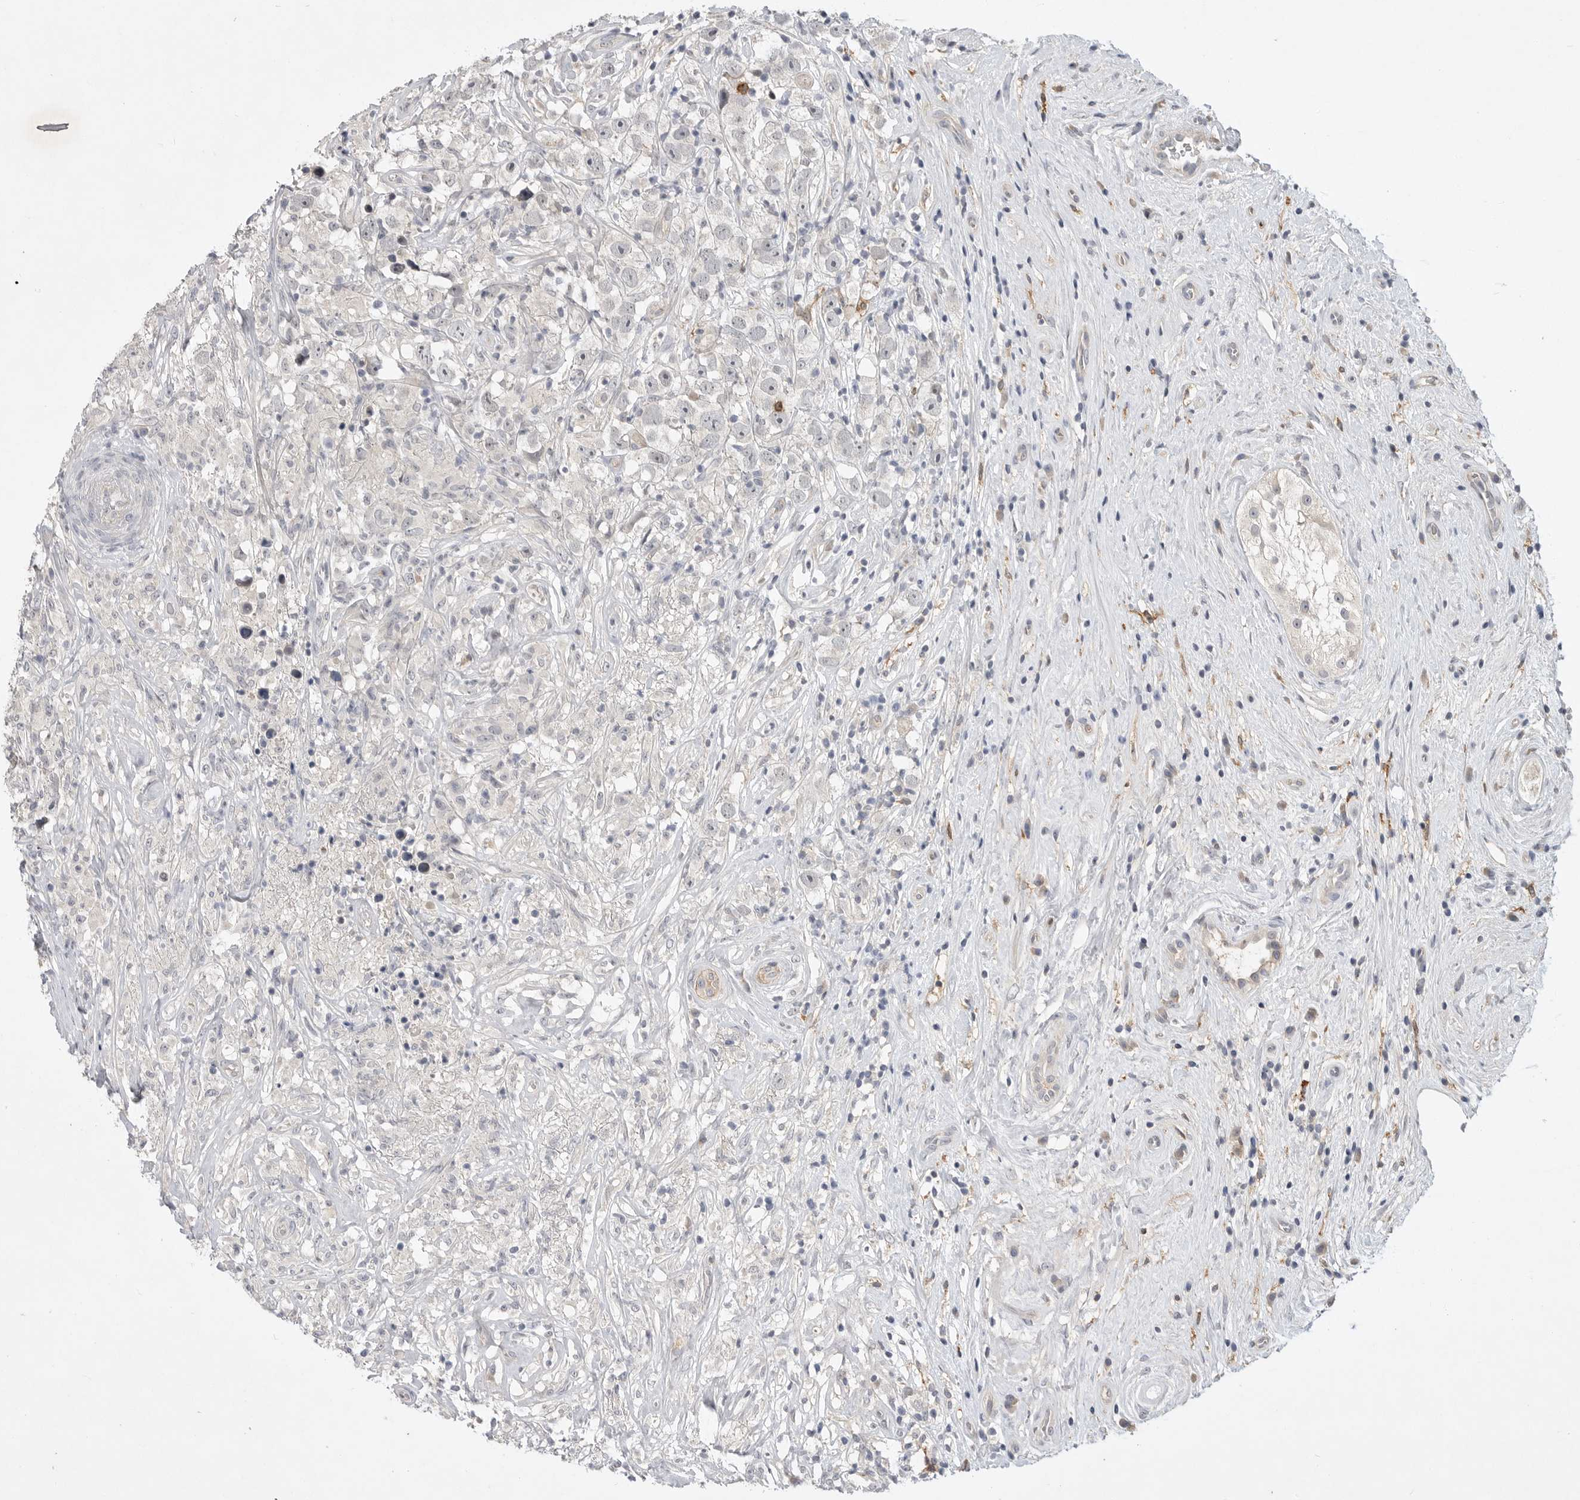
{"staining": {"intensity": "negative", "quantity": "none", "location": "none"}, "tissue": "testis cancer", "cell_type": "Tumor cells", "image_type": "cancer", "snomed": [{"axis": "morphology", "description": "Seminoma, NOS"}, {"axis": "topography", "description": "Testis"}], "caption": "Image shows no protein staining in tumor cells of testis cancer tissue. Nuclei are stained in blue.", "gene": "ITGAD", "patient": {"sex": "male", "age": 49}}